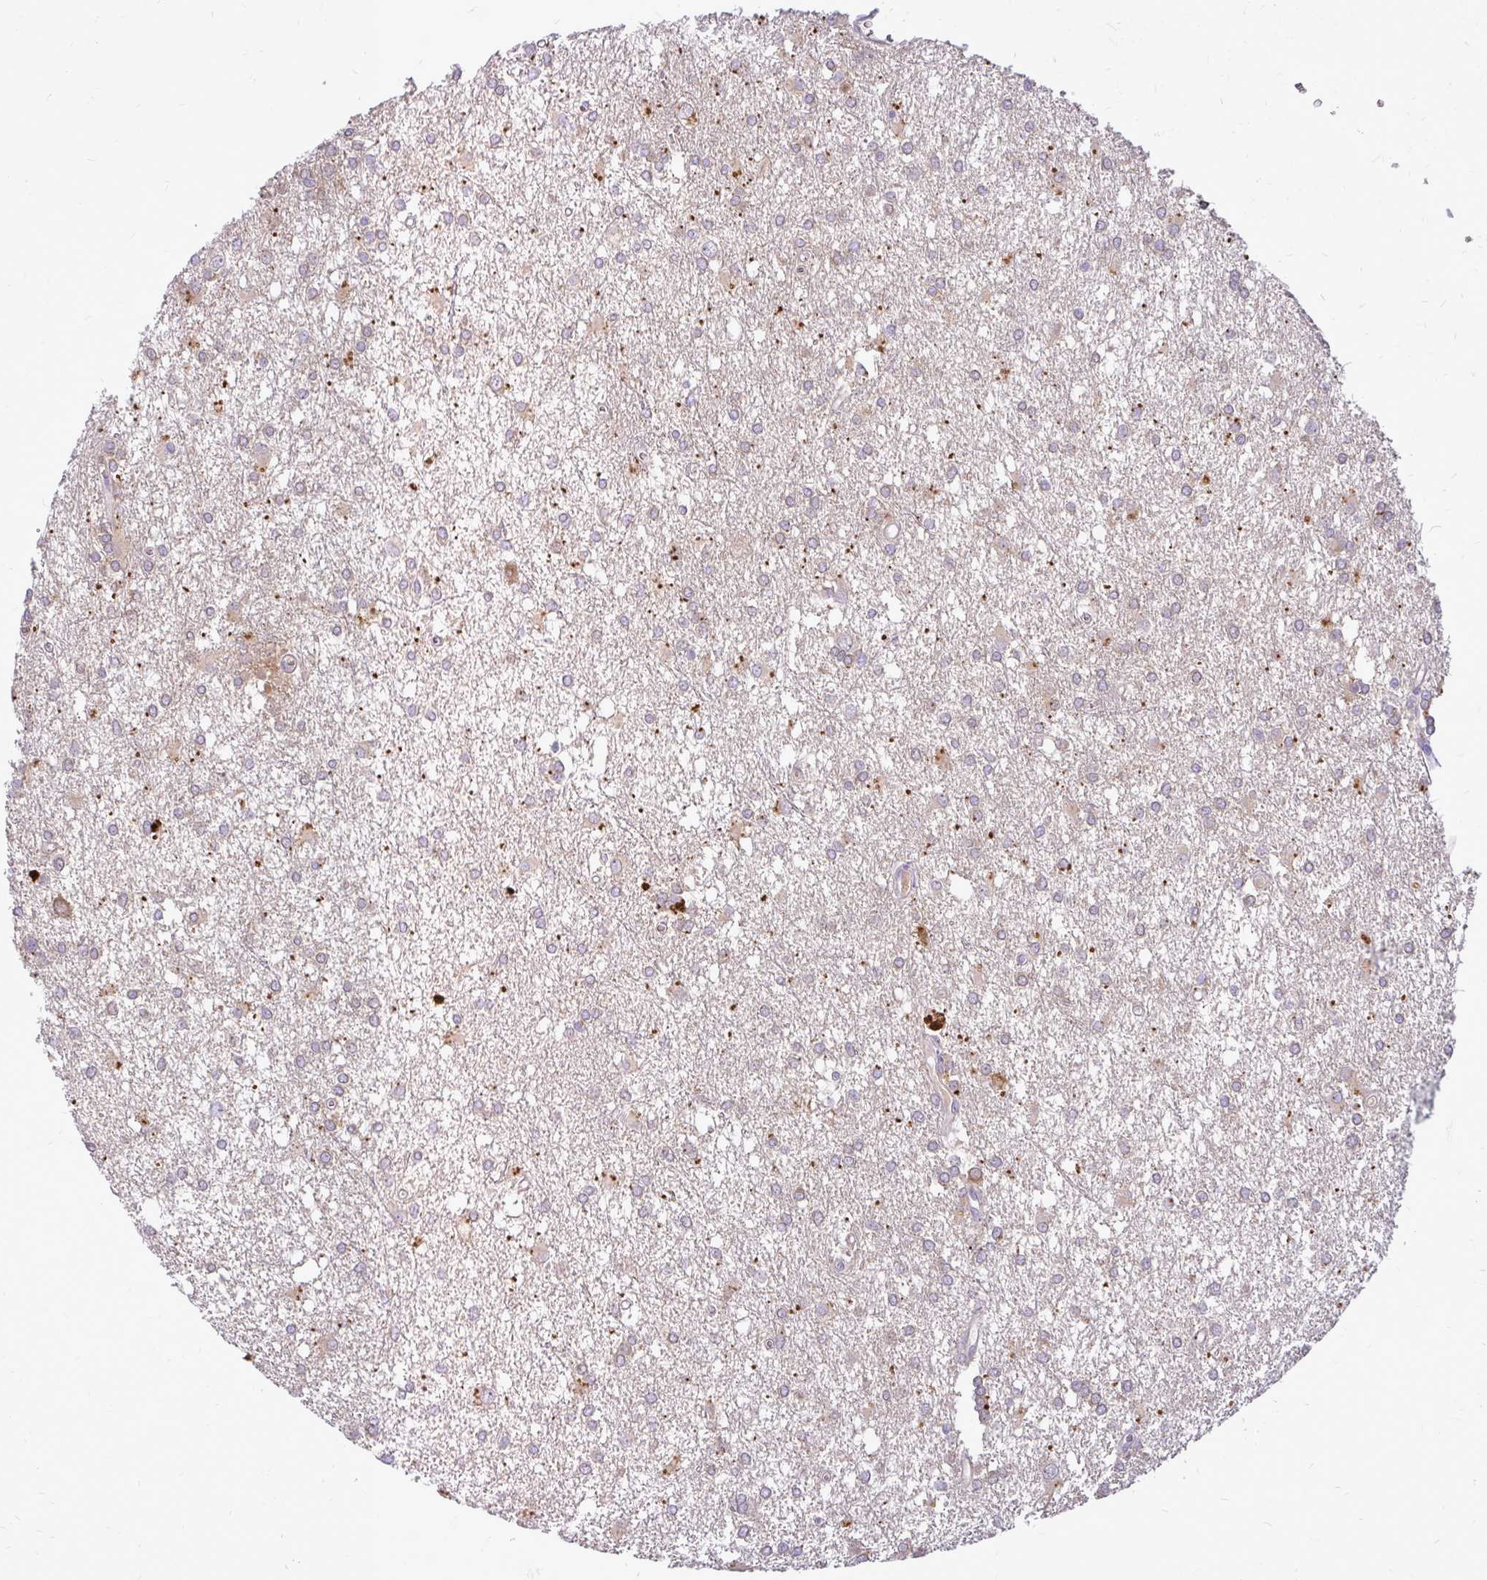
{"staining": {"intensity": "moderate", "quantity": "<25%", "location": "cytoplasmic/membranous"}, "tissue": "glioma", "cell_type": "Tumor cells", "image_type": "cancer", "snomed": [{"axis": "morphology", "description": "Glioma, malignant, High grade"}, {"axis": "topography", "description": "Brain"}], "caption": "Moderate cytoplasmic/membranous positivity is identified in approximately <25% of tumor cells in high-grade glioma (malignant). Using DAB (3,3'-diaminobenzidine) (brown) and hematoxylin (blue) stains, captured at high magnification using brightfield microscopy.", "gene": "MAP1LC3A", "patient": {"sex": "male", "age": 48}}